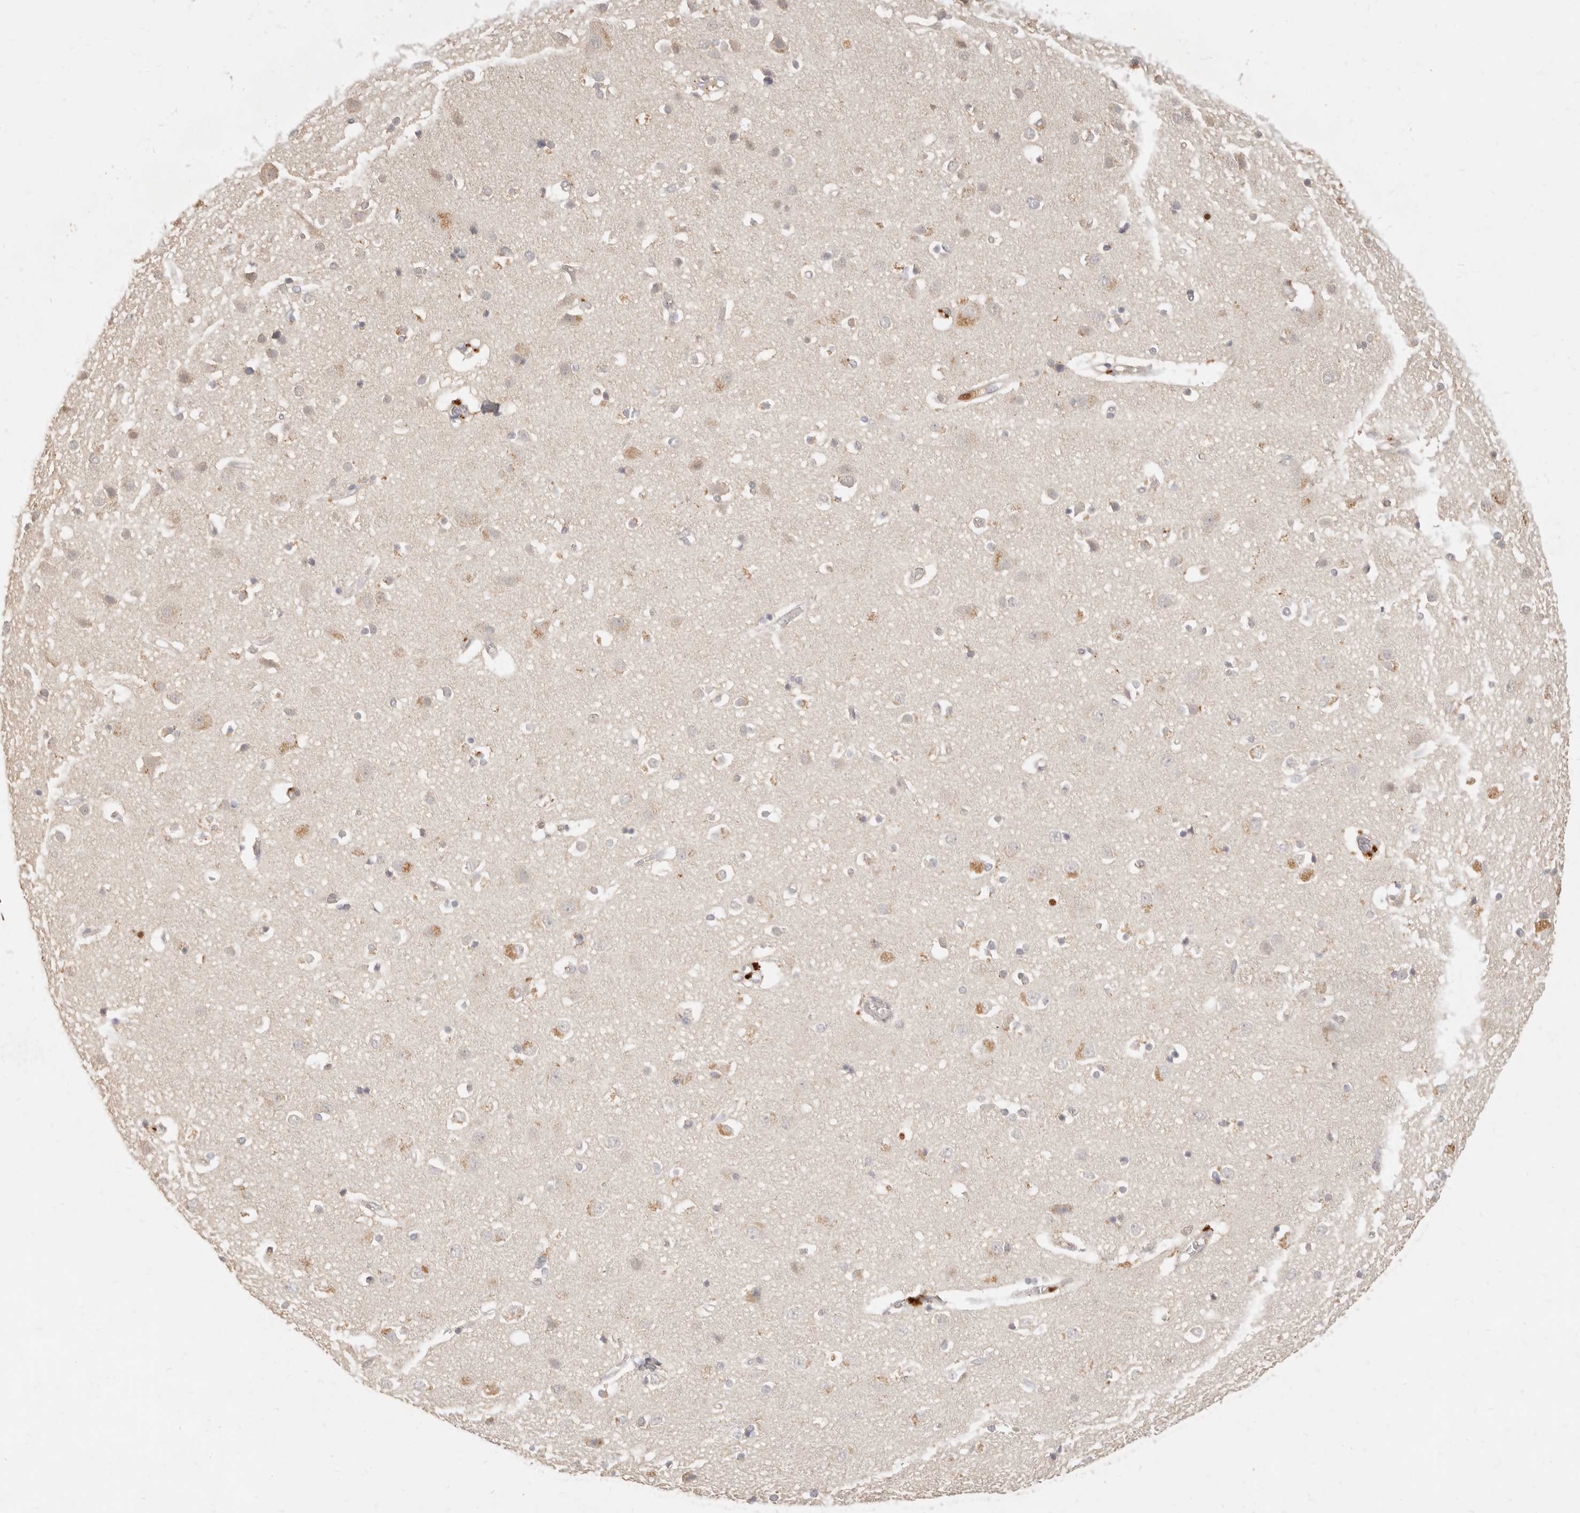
{"staining": {"intensity": "weak", "quantity": ">75%", "location": "cytoplasmic/membranous"}, "tissue": "cerebral cortex", "cell_type": "Endothelial cells", "image_type": "normal", "snomed": [{"axis": "morphology", "description": "Normal tissue, NOS"}, {"axis": "topography", "description": "Cerebral cortex"}], "caption": "Immunohistochemical staining of unremarkable cerebral cortex shows >75% levels of weak cytoplasmic/membranous protein staining in approximately >75% of endothelial cells. (DAB (3,3'-diaminobenzidine) = brown stain, brightfield microscopy at high magnification).", "gene": "TMTC2", "patient": {"sex": "male", "age": 54}}